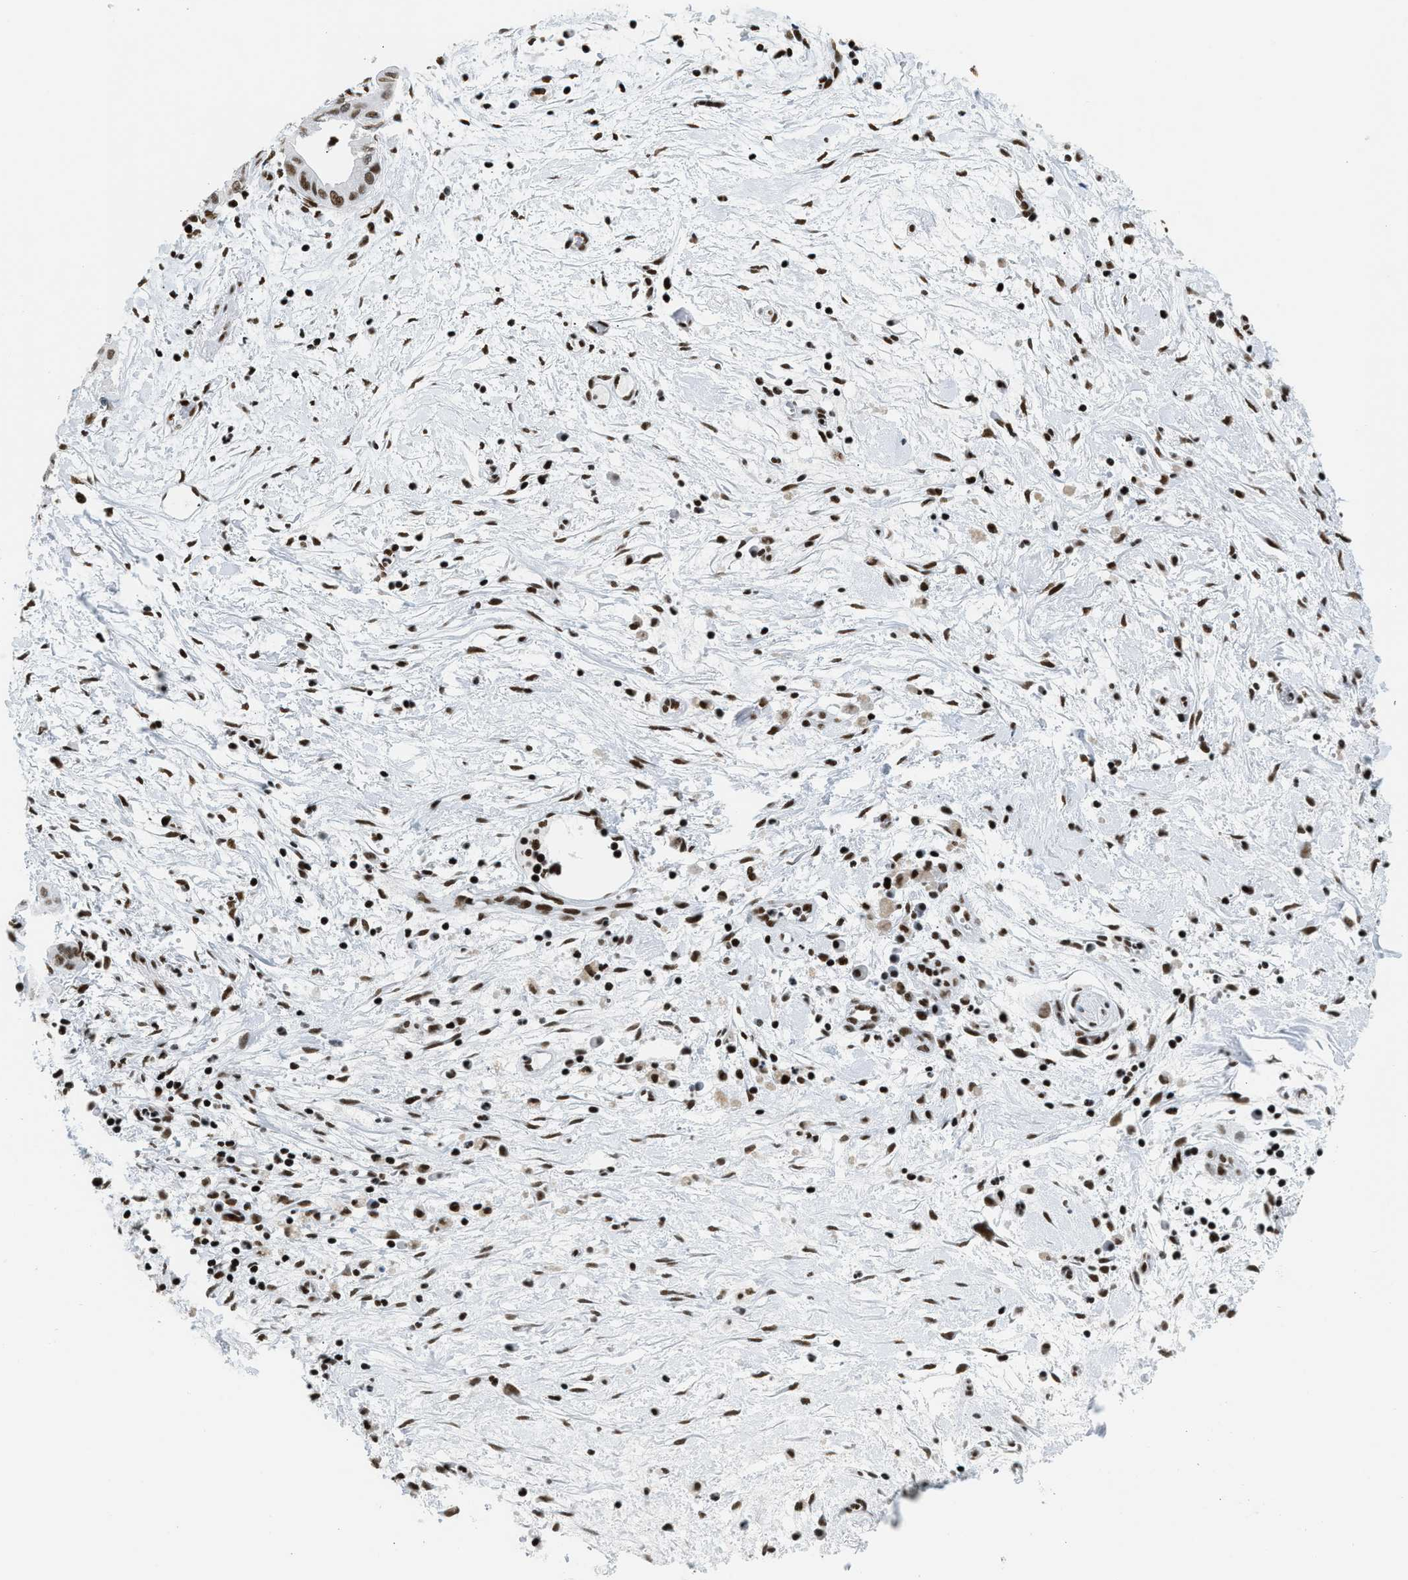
{"staining": {"intensity": "strong", "quantity": ">75%", "location": "nuclear"}, "tissue": "pancreatic cancer", "cell_type": "Tumor cells", "image_type": "cancer", "snomed": [{"axis": "morphology", "description": "Adenocarcinoma, NOS"}, {"axis": "topography", "description": "Pancreas"}], "caption": "A photomicrograph of human adenocarcinoma (pancreatic) stained for a protein exhibits strong nuclear brown staining in tumor cells. (IHC, brightfield microscopy, high magnification).", "gene": "PIF1", "patient": {"sex": "female", "age": 75}}